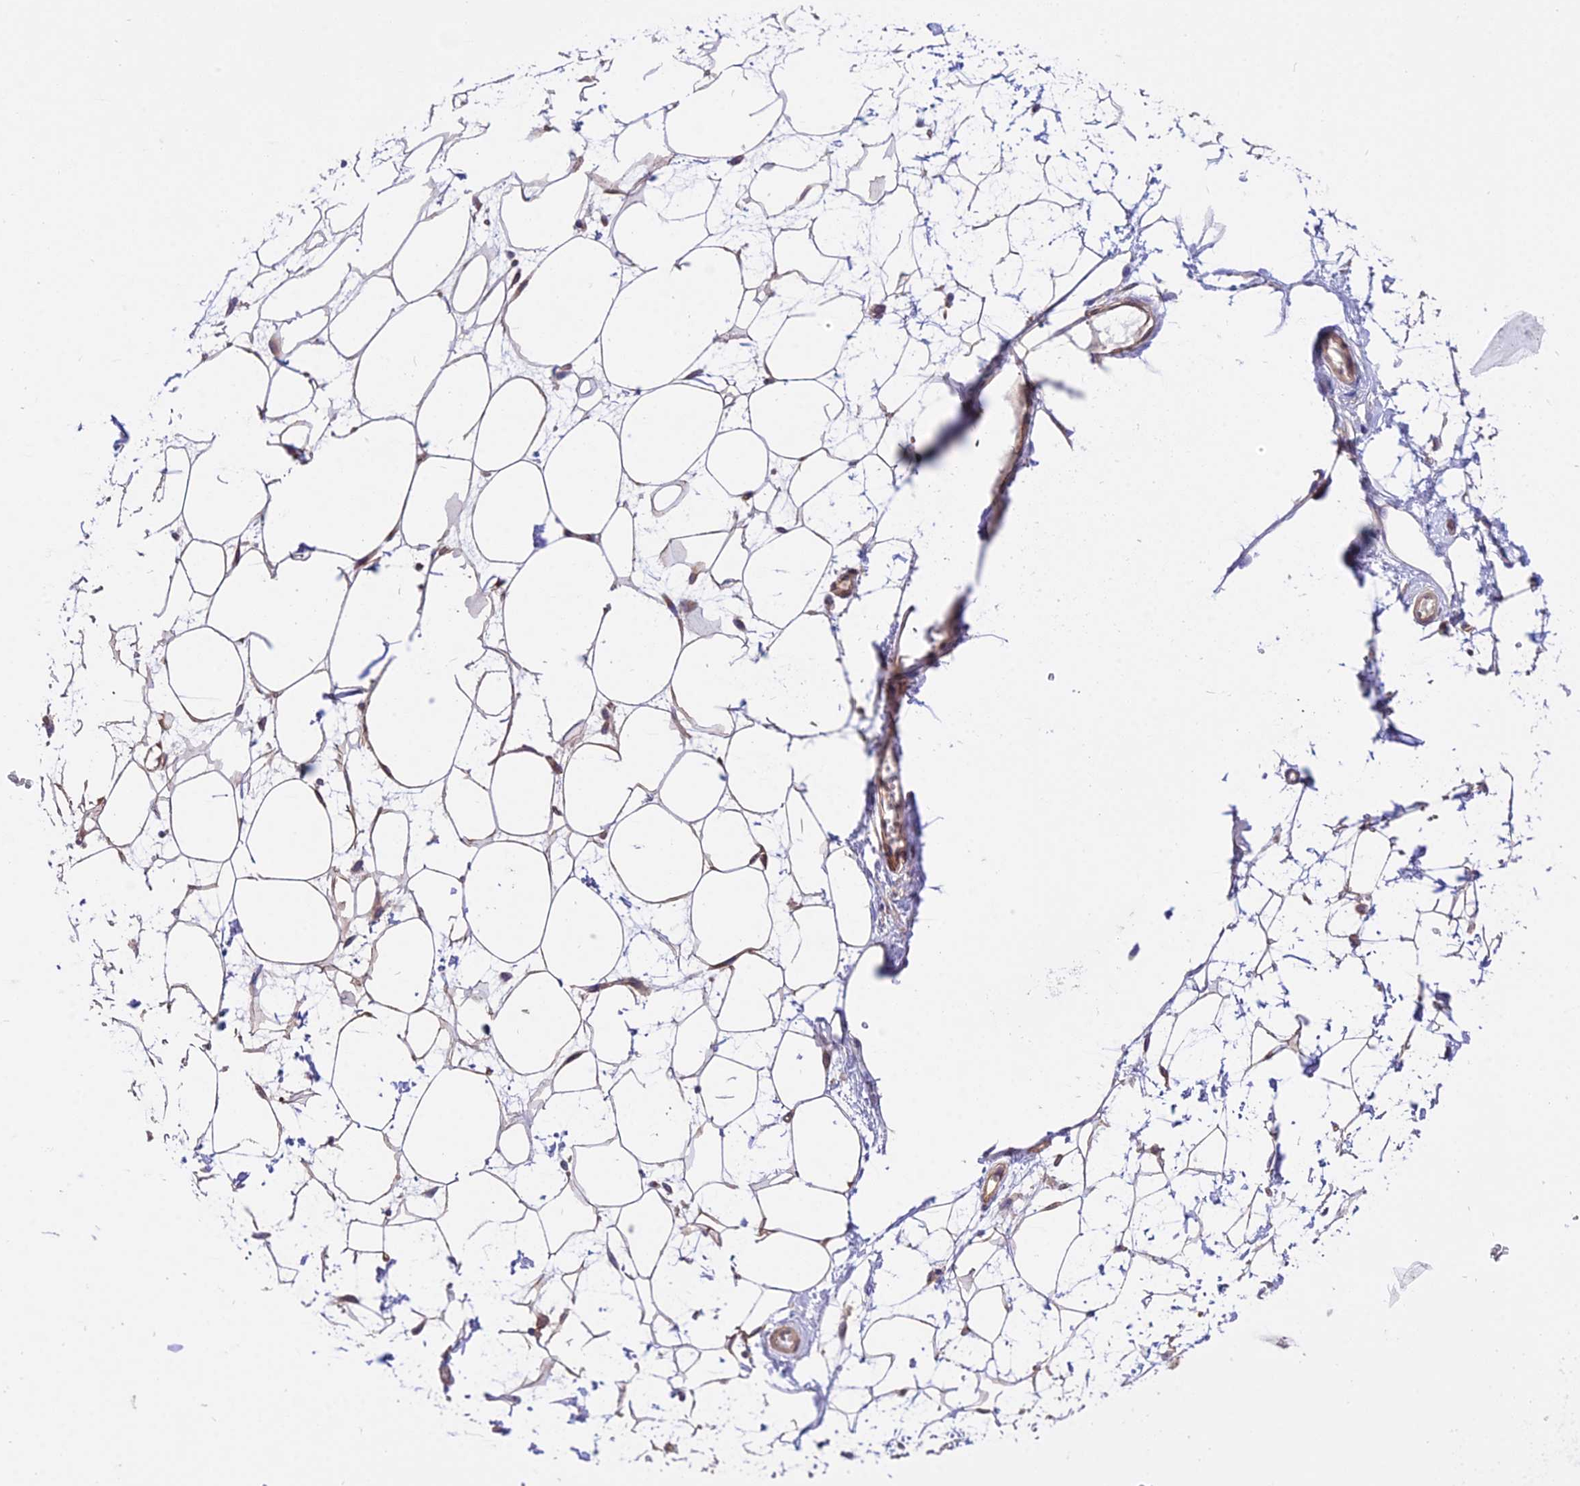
{"staining": {"intensity": "negative", "quantity": "none", "location": "none"}, "tissue": "breast", "cell_type": "Adipocytes", "image_type": "normal", "snomed": [{"axis": "morphology", "description": "Normal tissue, NOS"}, {"axis": "morphology", "description": "Adenoma, NOS"}, {"axis": "topography", "description": "Breast"}], "caption": "The histopathology image reveals no staining of adipocytes in unremarkable breast.", "gene": "TRIM43B", "patient": {"sex": "female", "age": 23}}